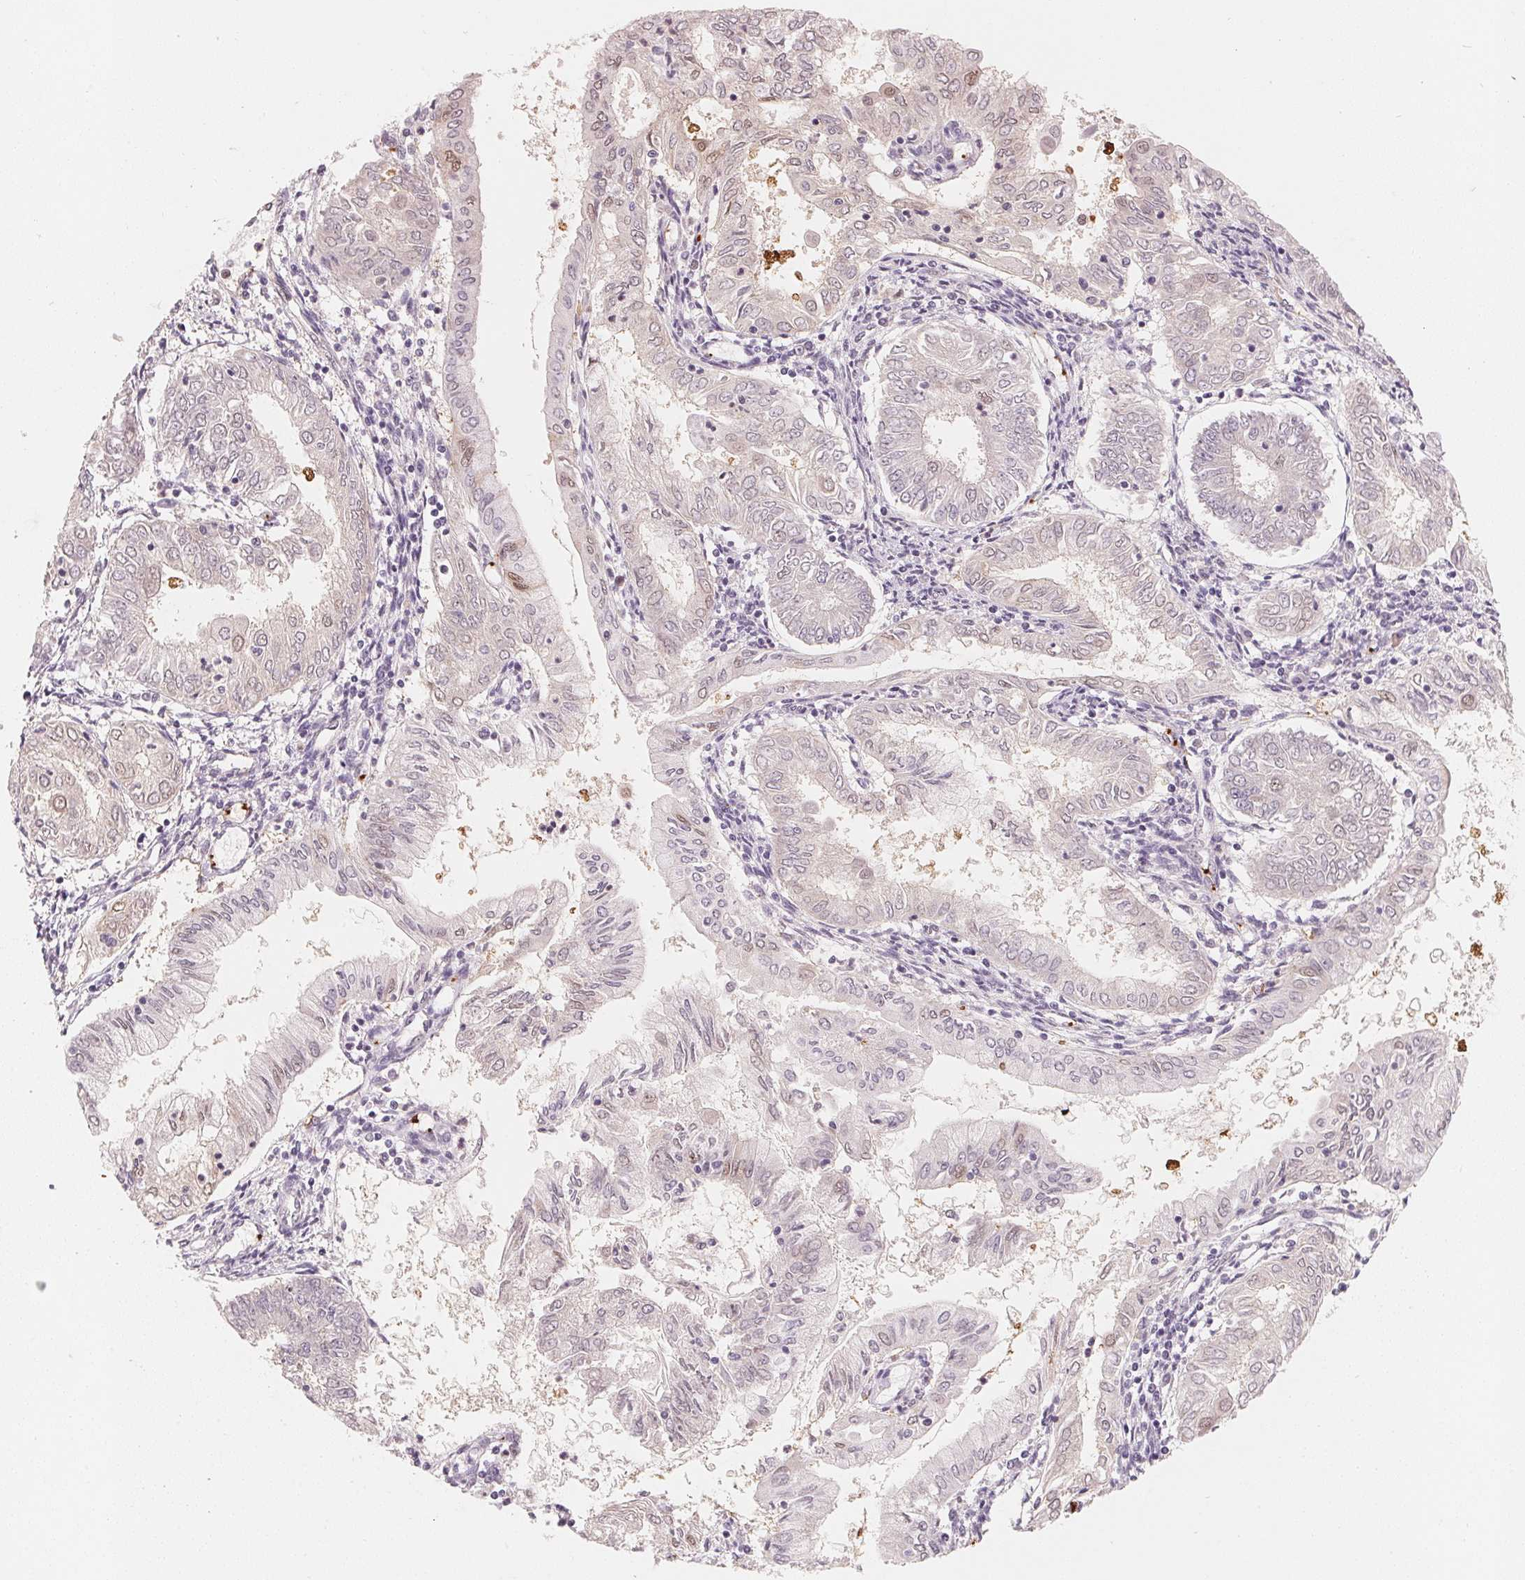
{"staining": {"intensity": "moderate", "quantity": "25%-75%", "location": "nuclear"}, "tissue": "endometrial cancer", "cell_type": "Tumor cells", "image_type": "cancer", "snomed": [{"axis": "morphology", "description": "Adenocarcinoma, NOS"}, {"axis": "topography", "description": "Endometrium"}], "caption": "Tumor cells exhibit moderate nuclear staining in approximately 25%-75% of cells in endometrial adenocarcinoma. Using DAB (brown) and hematoxylin (blue) stains, captured at high magnification using brightfield microscopy.", "gene": "ARHGAP22", "patient": {"sex": "female", "age": 68}}